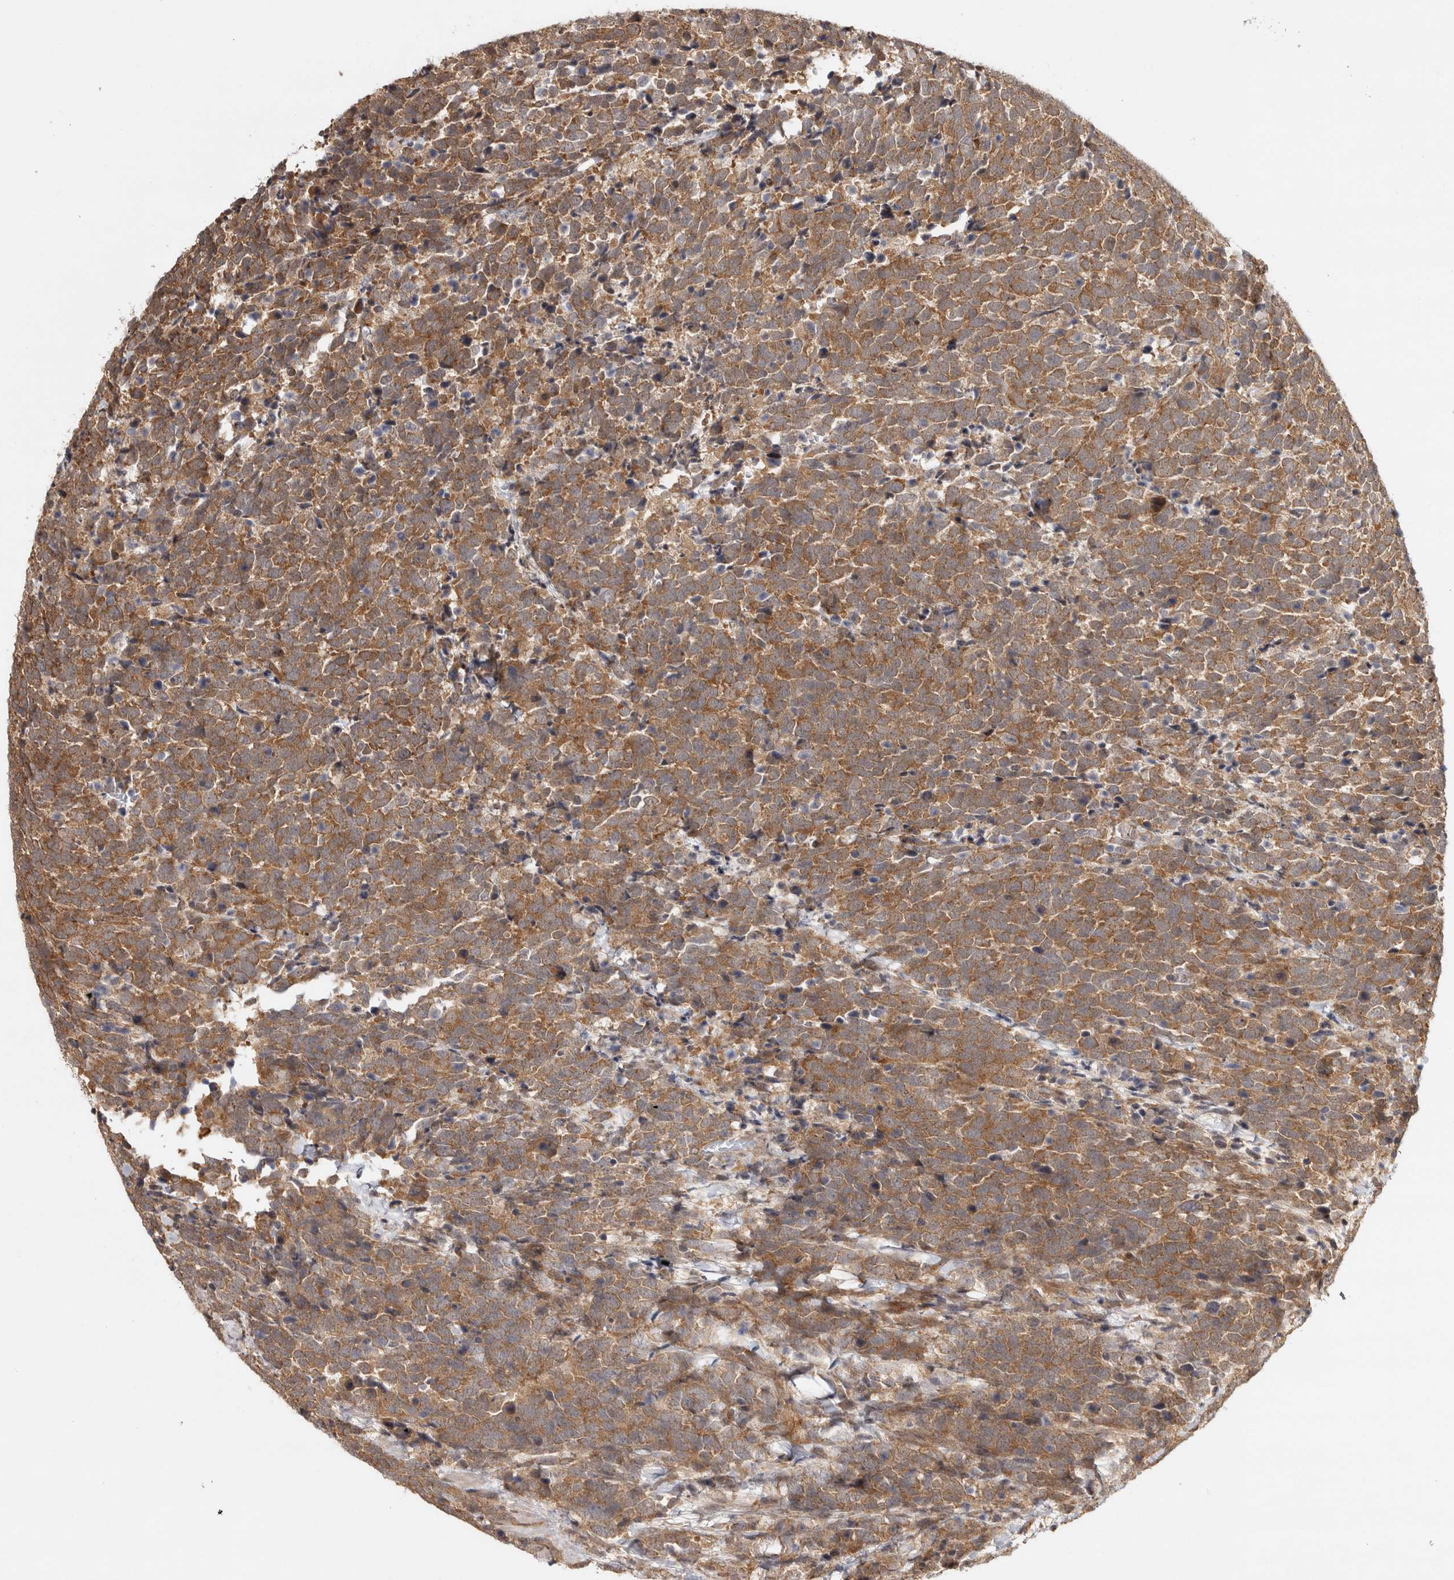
{"staining": {"intensity": "moderate", "quantity": ">75%", "location": "cytoplasmic/membranous"}, "tissue": "urothelial cancer", "cell_type": "Tumor cells", "image_type": "cancer", "snomed": [{"axis": "morphology", "description": "Urothelial carcinoma, High grade"}, {"axis": "topography", "description": "Urinary bladder"}], "caption": "Tumor cells exhibit moderate cytoplasmic/membranous positivity in about >75% of cells in urothelial cancer. The staining is performed using DAB brown chromogen to label protein expression. The nuclei are counter-stained blue using hematoxylin.", "gene": "CAMSAP2", "patient": {"sex": "female", "age": 82}}